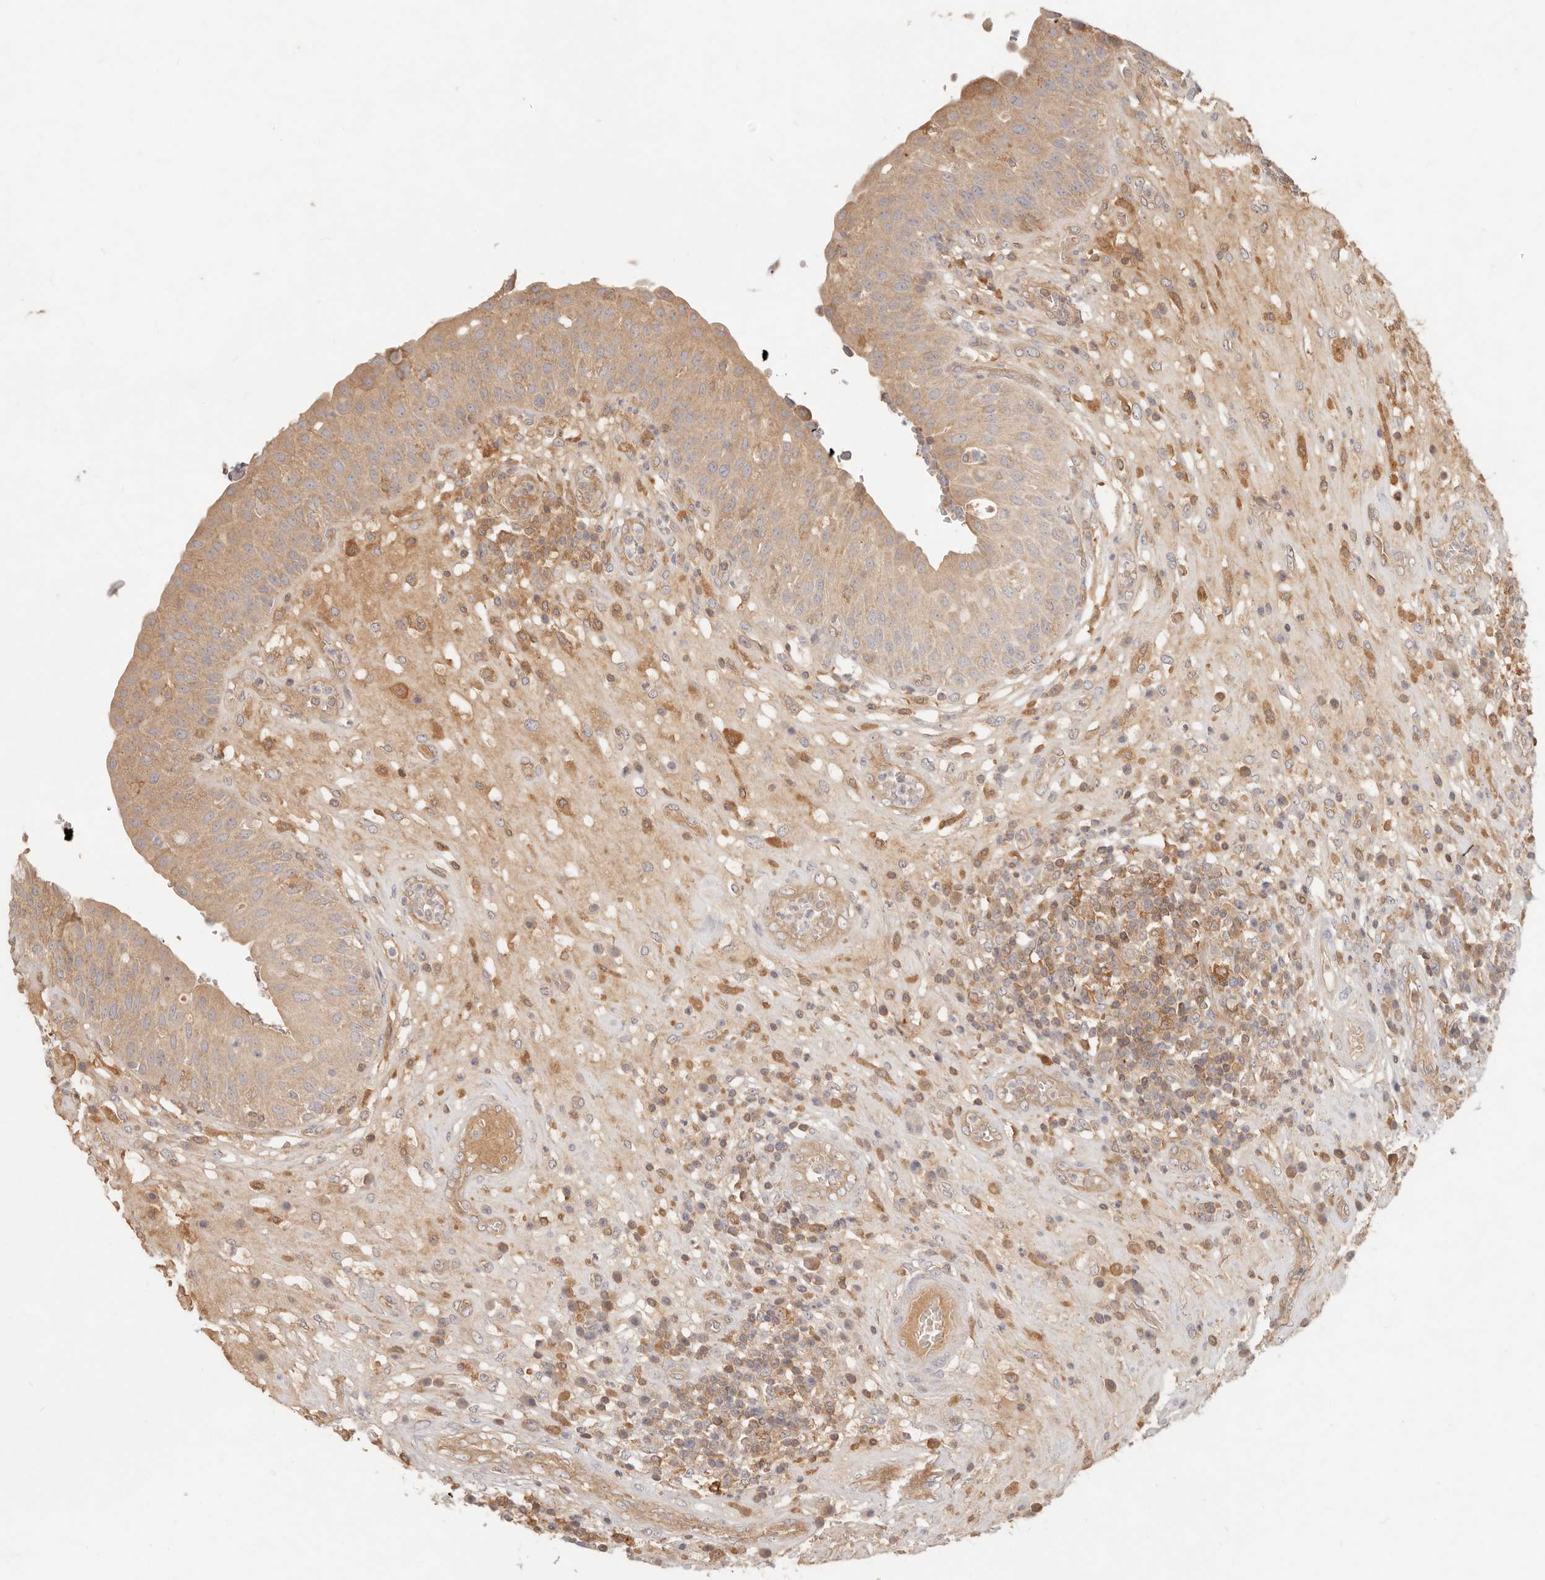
{"staining": {"intensity": "weak", "quantity": ">75%", "location": "cytoplasmic/membranous"}, "tissue": "urinary bladder", "cell_type": "Urothelial cells", "image_type": "normal", "snomed": [{"axis": "morphology", "description": "Normal tissue, NOS"}, {"axis": "topography", "description": "Urinary bladder"}], "caption": "Urinary bladder stained with IHC displays weak cytoplasmic/membranous positivity in approximately >75% of urothelial cells.", "gene": "NECAP2", "patient": {"sex": "female", "age": 62}}